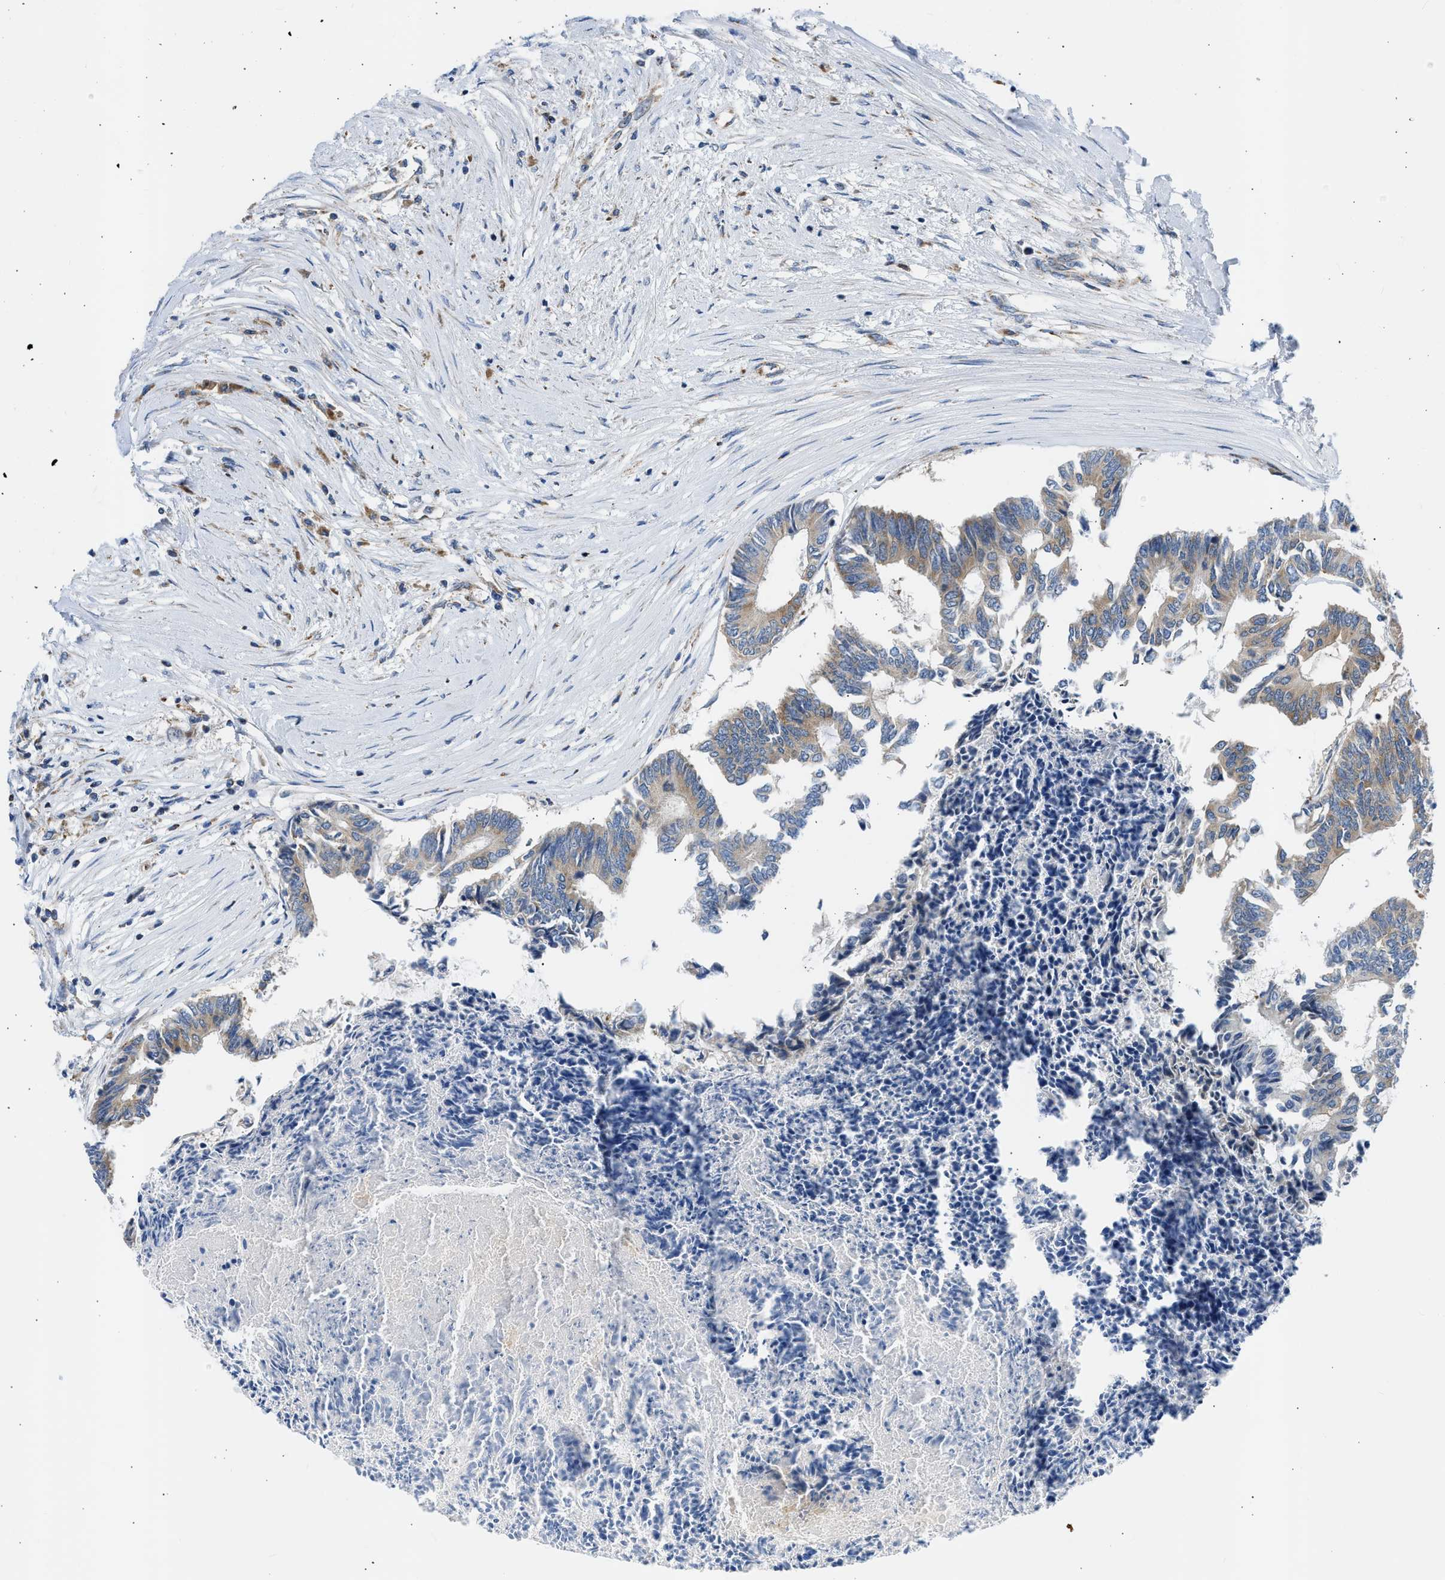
{"staining": {"intensity": "moderate", "quantity": "25%-75%", "location": "cytoplasmic/membranous"}, "tissue": "colorectal cancer", "cell_type": "Tumor cells", "image_type": "cancer", "snomed": [{"axis": "morphology", "description": "Adenocarcinoma, NOS"}, {"axis": "topography", "description": "Rectum"}], "caption": "Human colorectal cancer (adenocarcinoma) stained with a protein marker demonstrates moderate staining in tumor cells.", "gene": "CAMKK2", "patient": {"sex": "male", "age": 63}}